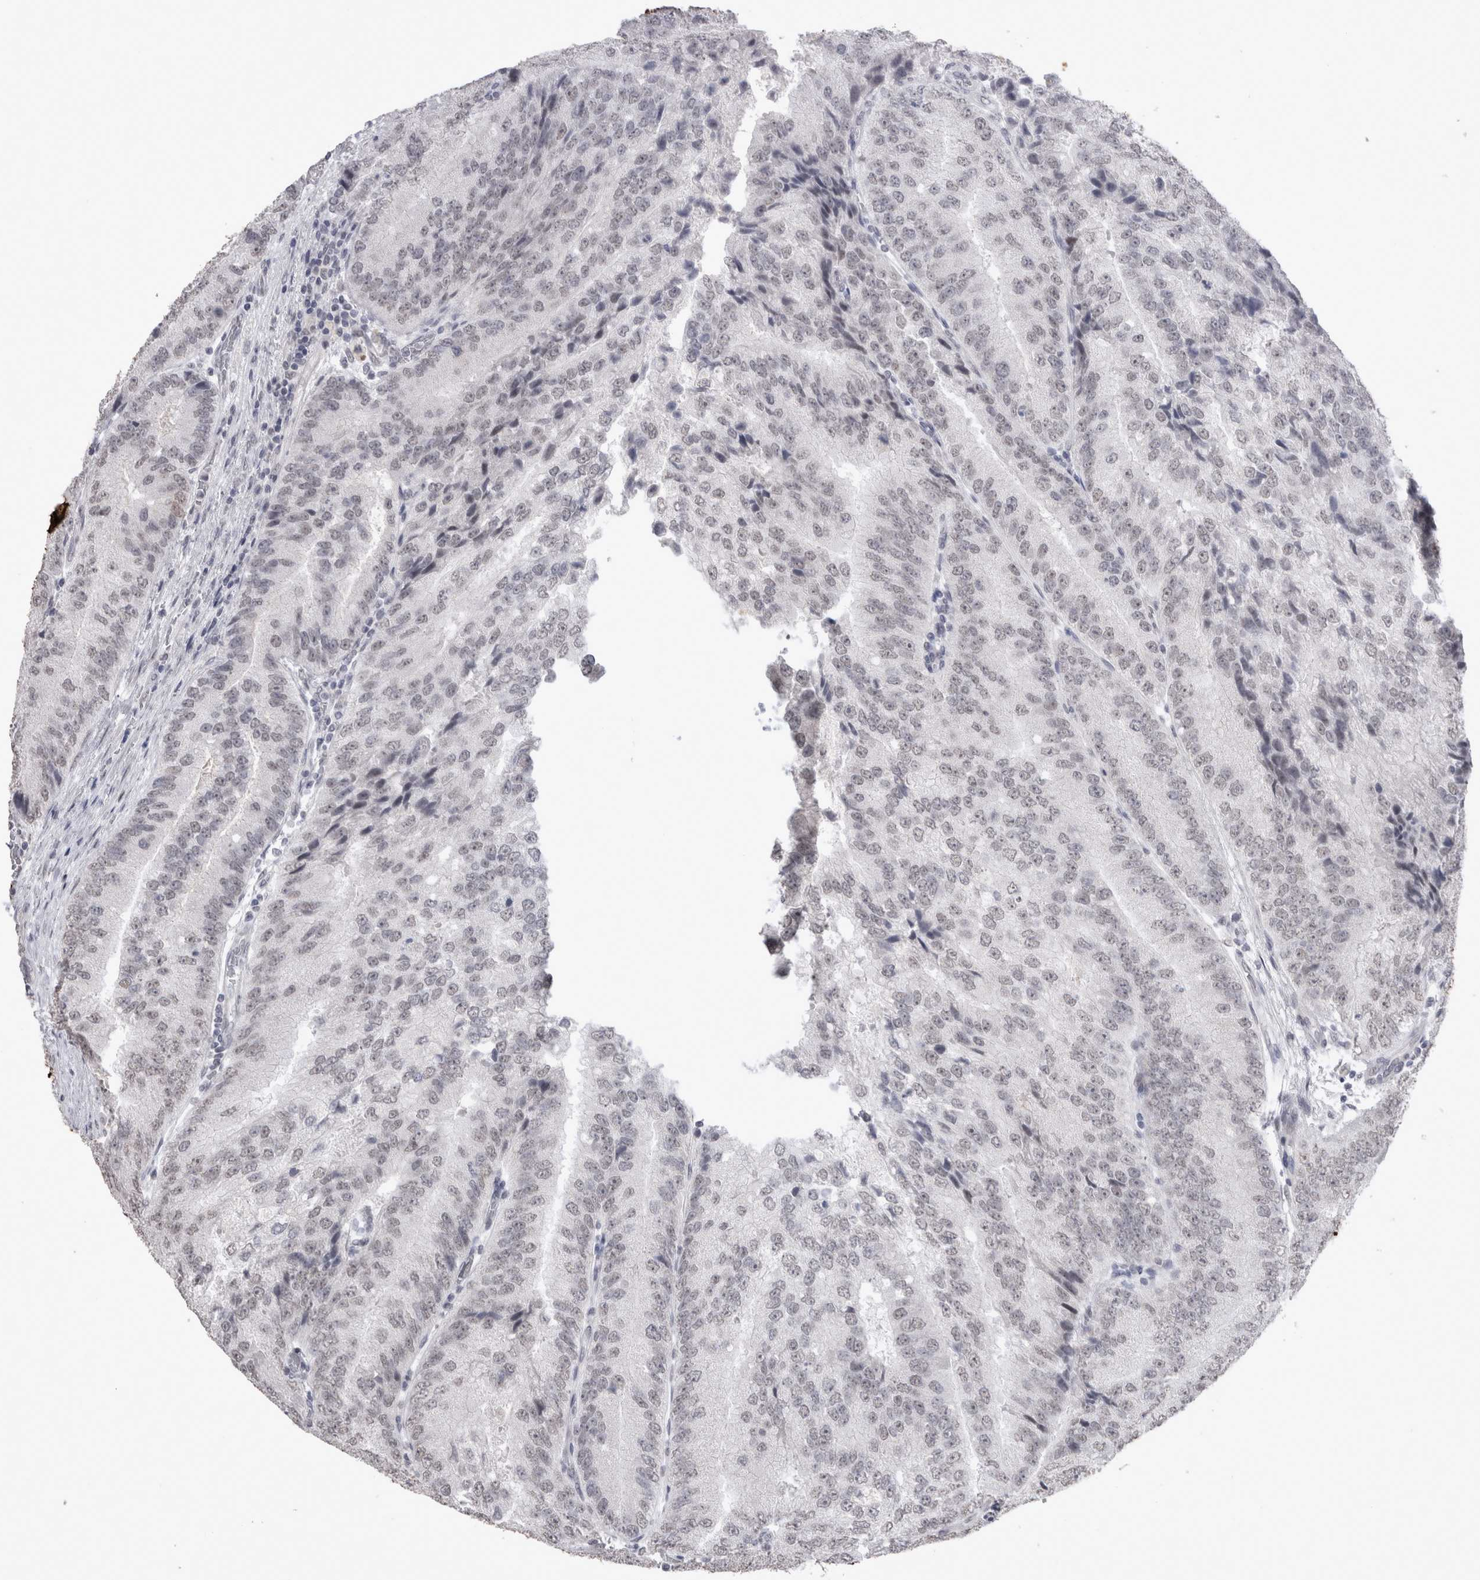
{"staining": {"intensity": "negative", "quantity": "none", "location": "none"}, "tissue": "prostate cancer", "cell_type": "Tumor cells", "image_type": "cancer", "snomed": [{"axis": "morphology", "description": "Adenocarcinoma, High grade"}, {"axis": "topography", "description": "Prostate"}], "caption": "Micrograph shows no significant protein staining in tumor cells of prostate cancer.", "gene": "DDX4", "patient": {"sex": "male", "age": 70}}